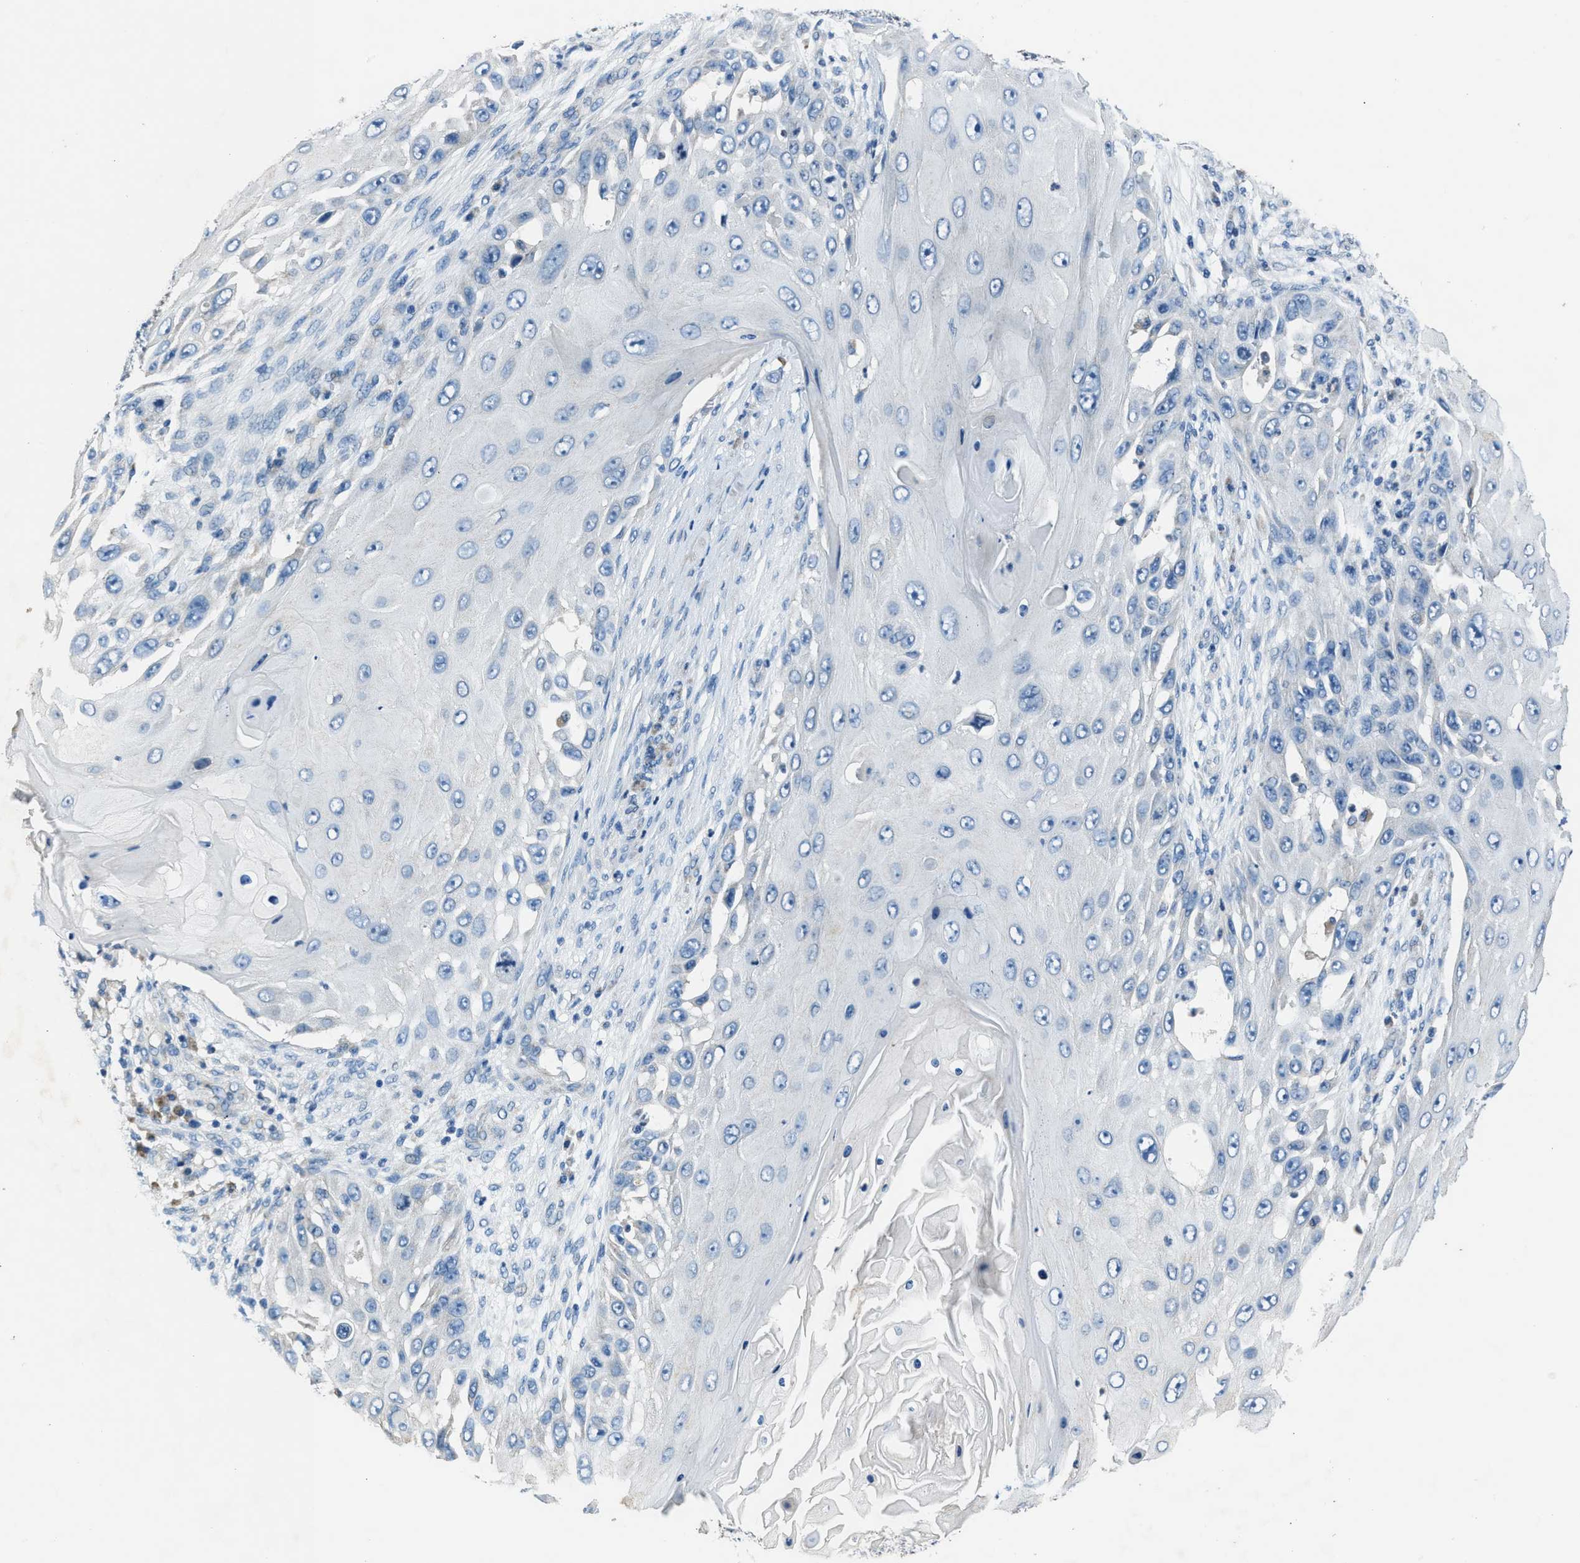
{"staining": {"intensity": "negative", "quantity": "none", "location": "none"}, "tissue": "skin cancer", "cell_type": "Tumor cells", "image_type": "cancer", "snomed": [{"axis": "morphology", "description": "Squamous cell carcinoma, NOS"}, {"axis": "topography", "description": "Skin"}], "caption": "Tumor cells show no significant protein expression in squamous cell carcinoma (skin).", "gene": "ADAM2", "patient": {"sex": "female", "age": 44}}